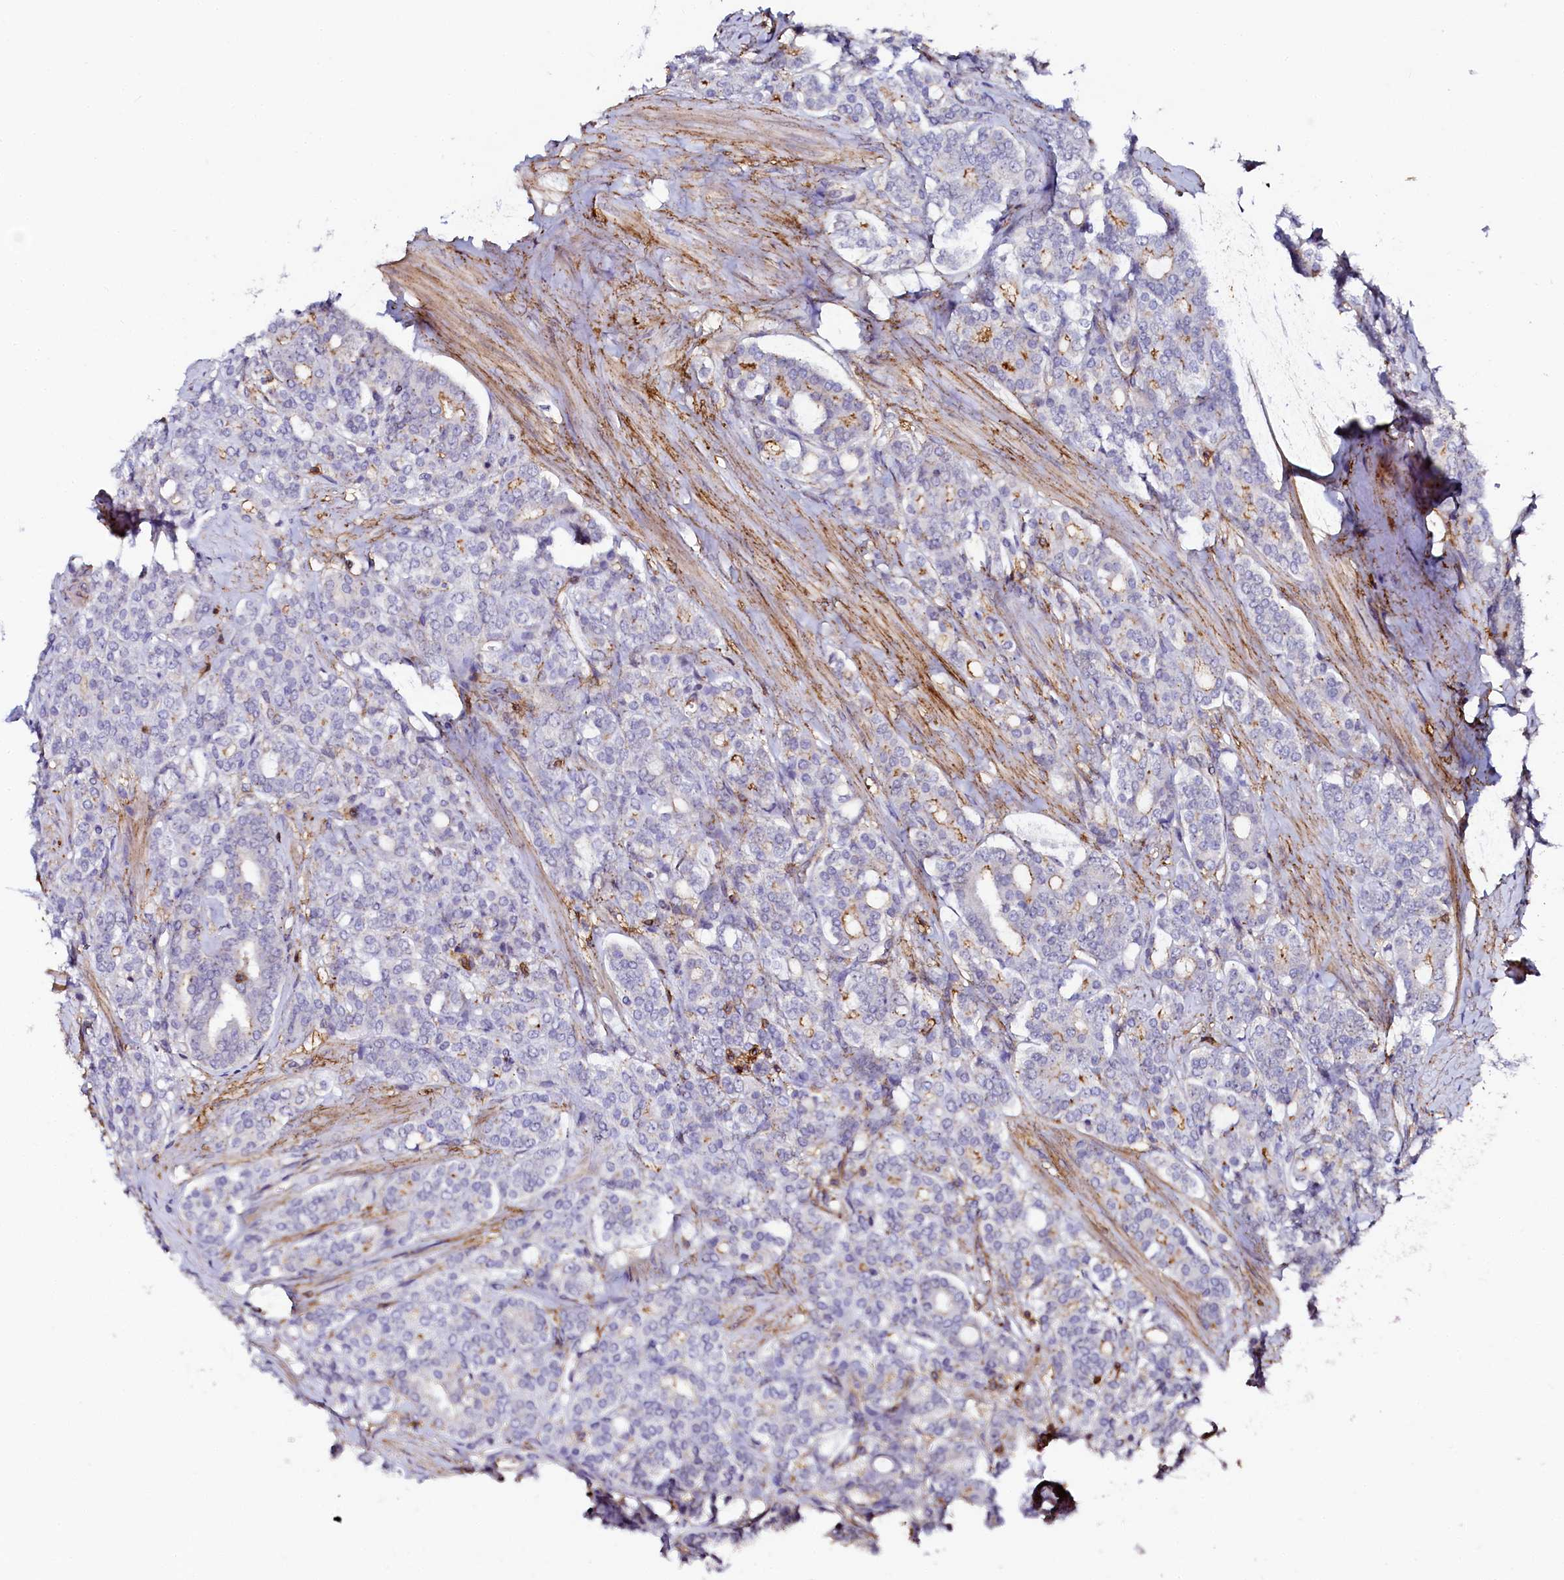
{"staining": {"intensity": "negative", "quantity": "none", "location": "none"}, "tissue": "prostate cancer", "cell_type": "Tumor cells", "image_type": "cancer", "snomed": [{"axis": "morphology", "description": "Adenocarcinoma, High grade"}, {"axis": "topography", "description": "Prostate"}], "caption": "The immunohistochemistry image has no significant staining in tumor cells of high-grade adenocarcinoma (prostate) tissue.", "gene": "AAAS", "patient": {"sex": "male", "age": 62}}